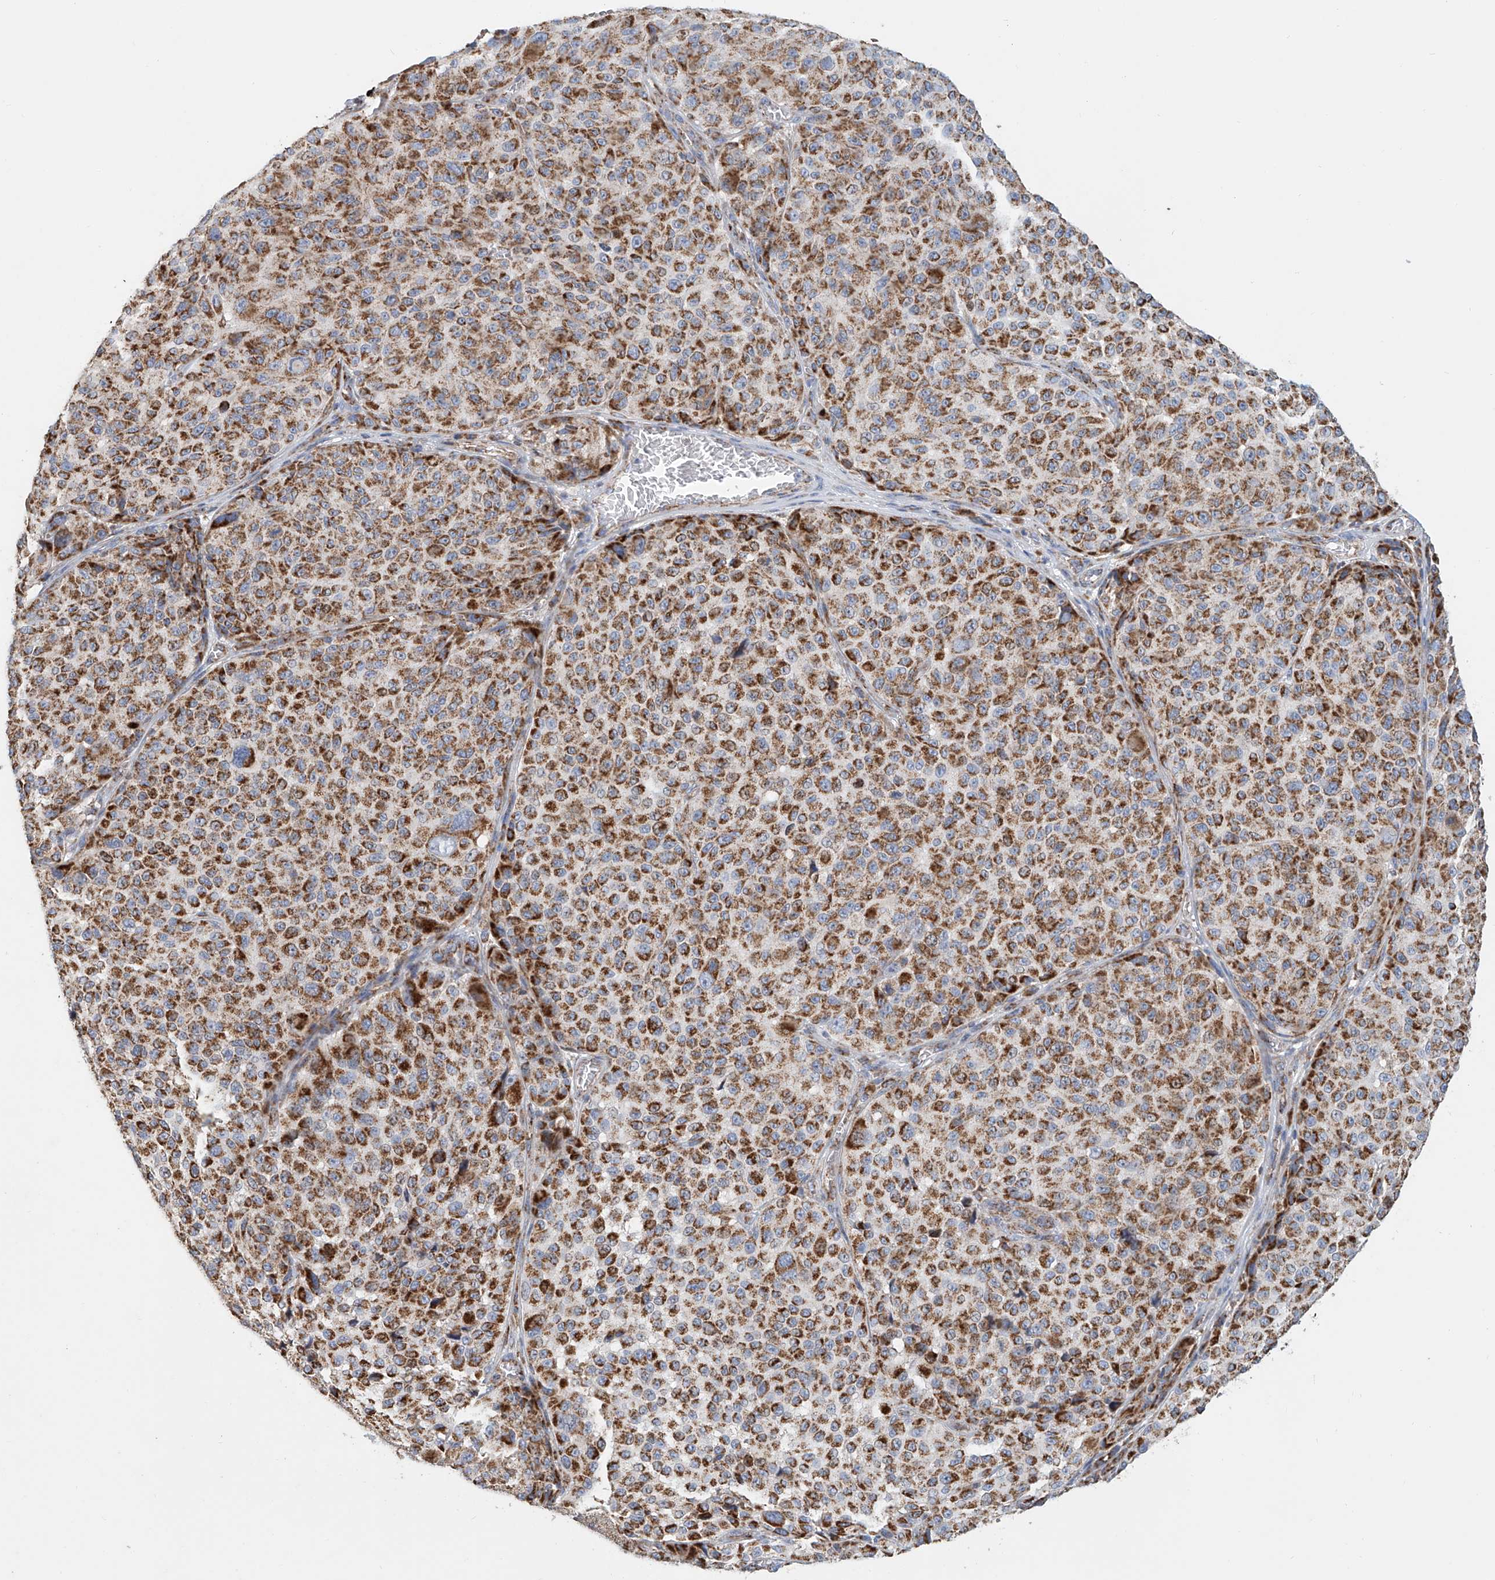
{"staining": {"intensity": "moderate", "quantity": ">75%", "location": "cytoplasmic/membranous"}, "tissue": "melanoma", "cell_type": "Tumor cells", "image_type": "cancer", "snomed": [{"axis": "morphology", "description": "Malignant melanoma, NOS"}, {"axis": "topography", "description": "Skin"}], "caption": "Human melanoma stained for a protein (brown) shows moderate cytoplasmic/membranous positive positivity in approximately >75% of tumor cells.", "gene": "MCL1", "patient": {"sex": "male", "age": 83}}